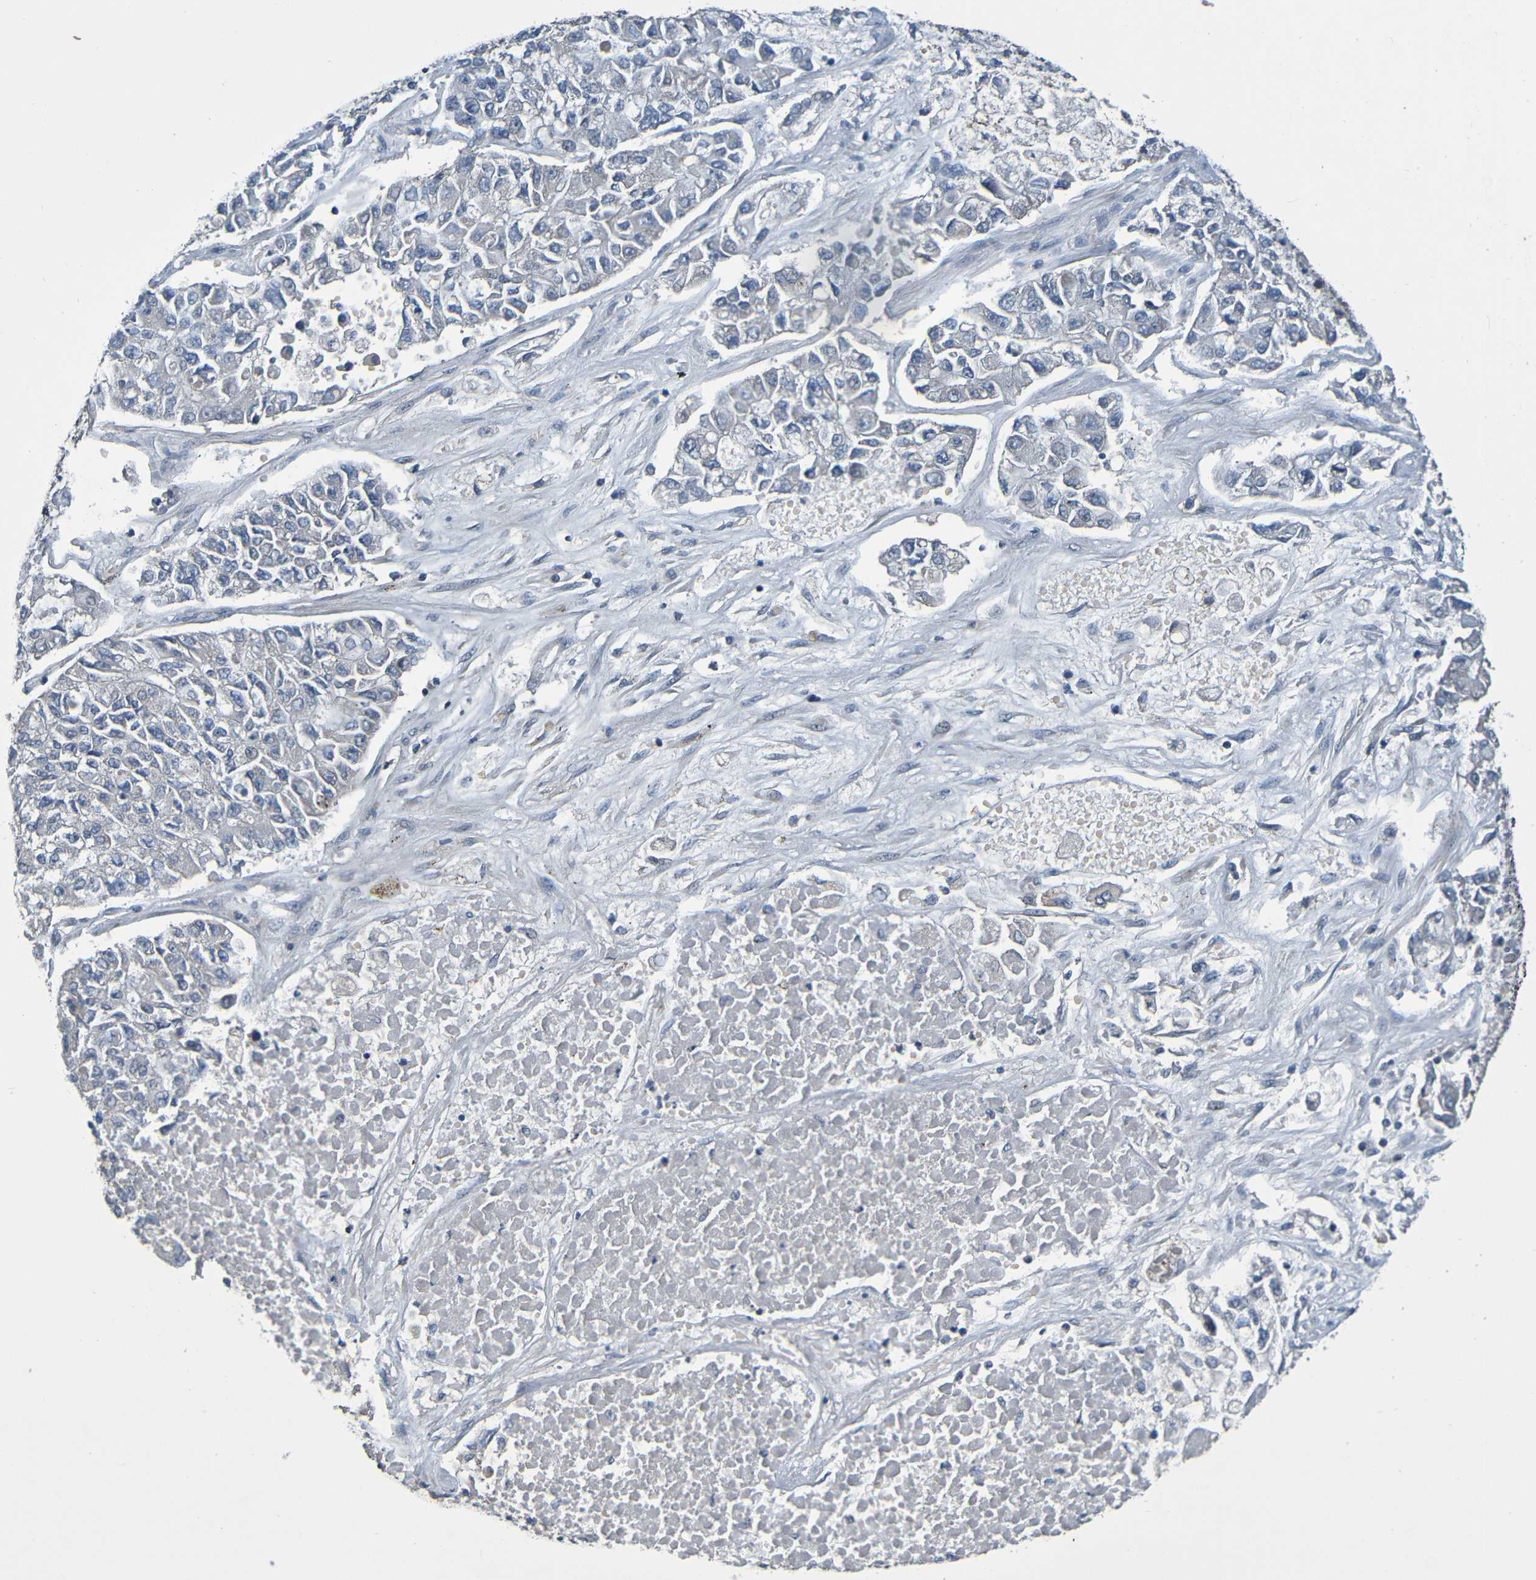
{"staining": {"intensity": "negative", "quantity": "none", "location": "none"}, "tissue": "lung cancer", "cell_type": "Tumor cells", "image_type": "cancer", "snomed": [{"axis": "morphology", "description": "Adenocarcinoma, NOS"}, {"axis": "topography", "description": "Lung"}], "caption": "Immunohistochemical staining of human lung adenocarcinoma reveals no significant expression in tumor cells.", "gene": "CYP4F2", "patient": {"sex": "male", "age": 49}}